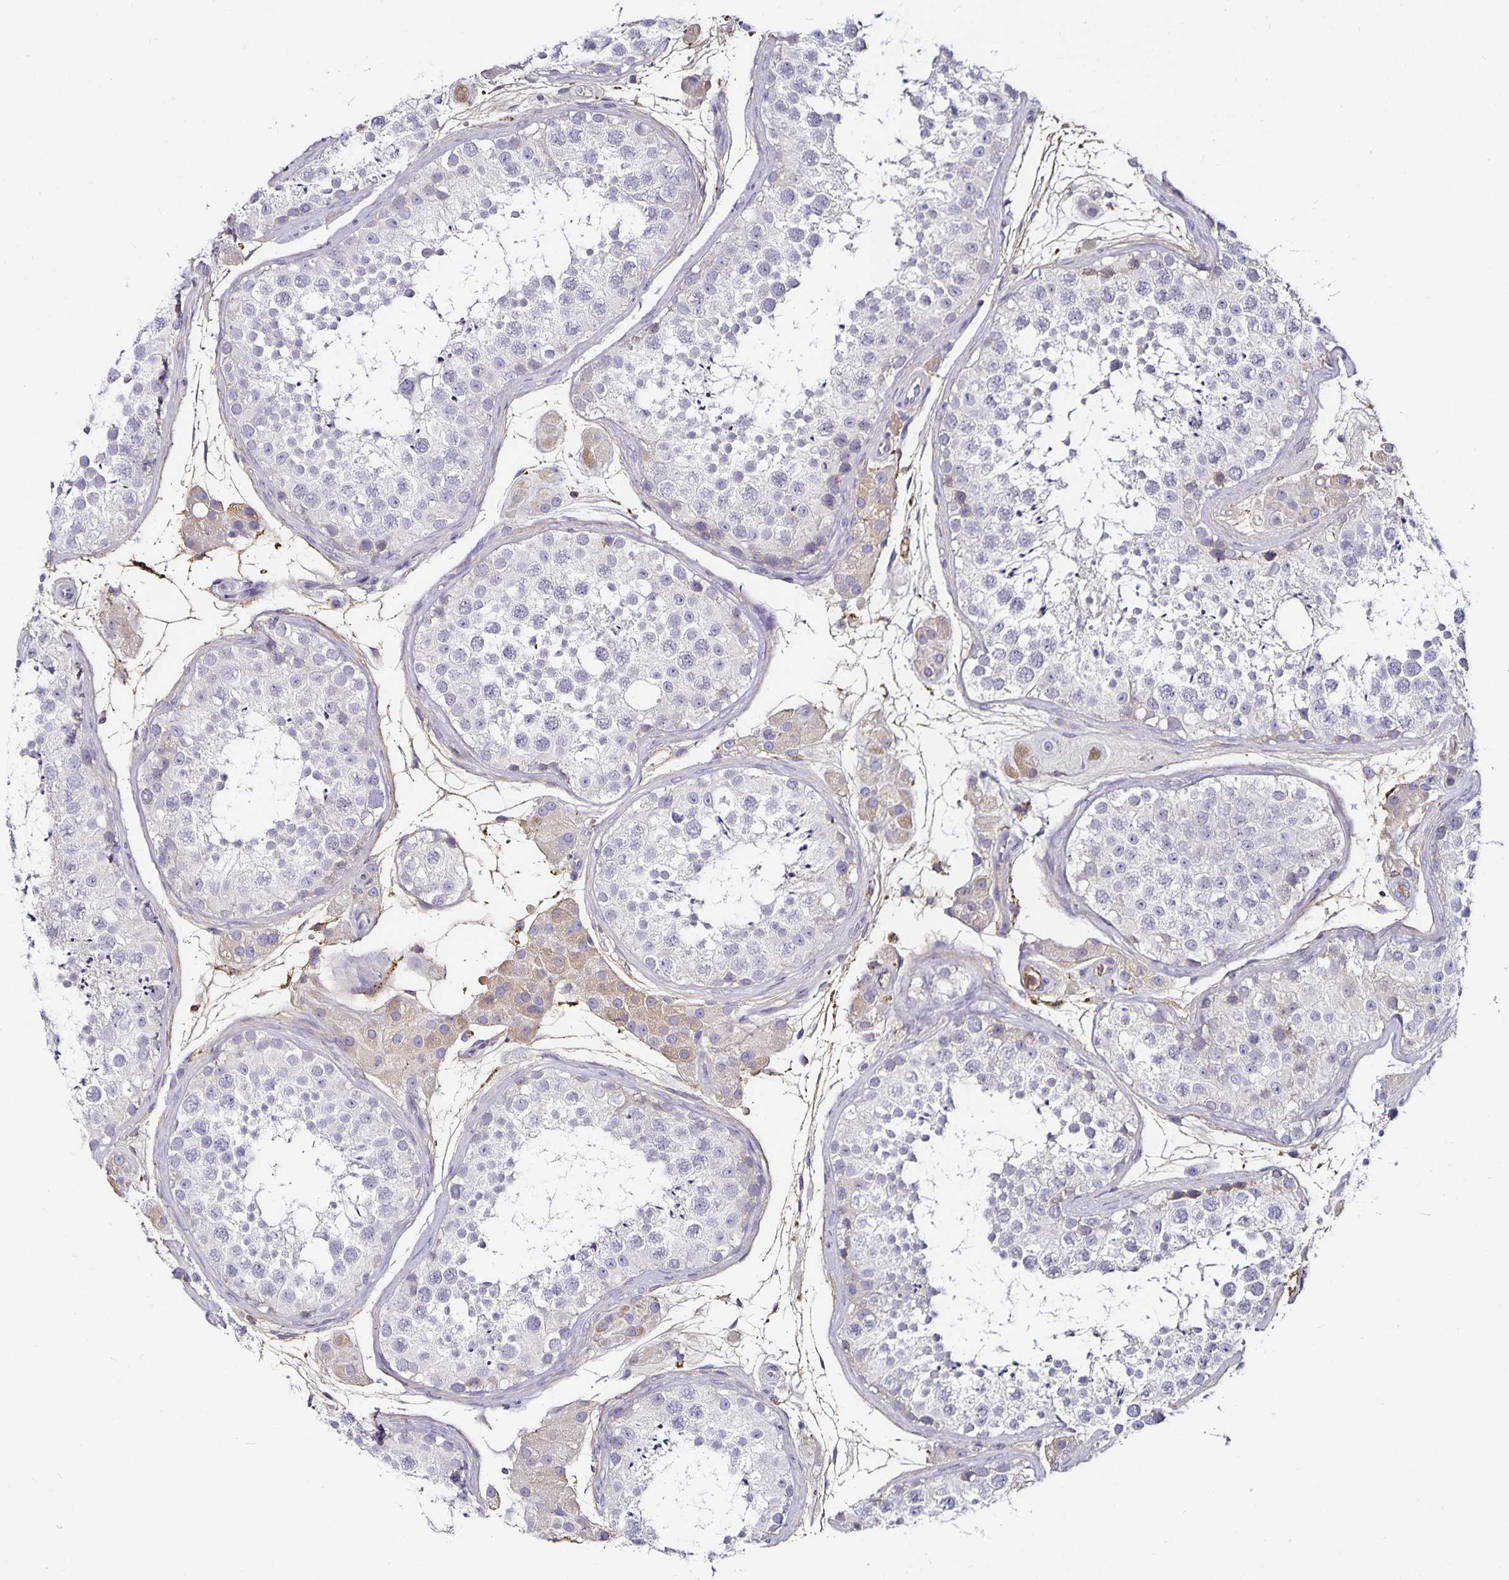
{"staining": {"intensity": "weak", "quantity": "<25%", "location": "nuclear"}, "tissue": "testis", "cell_type": "Cells in seminiferous ducts", "image_type": "normal", "snomed": [{"axis": "morphology", "description": "Normal tissue, NOS"}, {"axis": "topography", "description": "Testis"}], "caption": "Protein analysis of unremarkable testis shows no significant staining in cells in seminiferous ducts. (DAB immunohistochemistry visualized using brightfield microscopy, high magnification).", "gene": "TTR", "patient": {"sex": "male", "age": 41}}